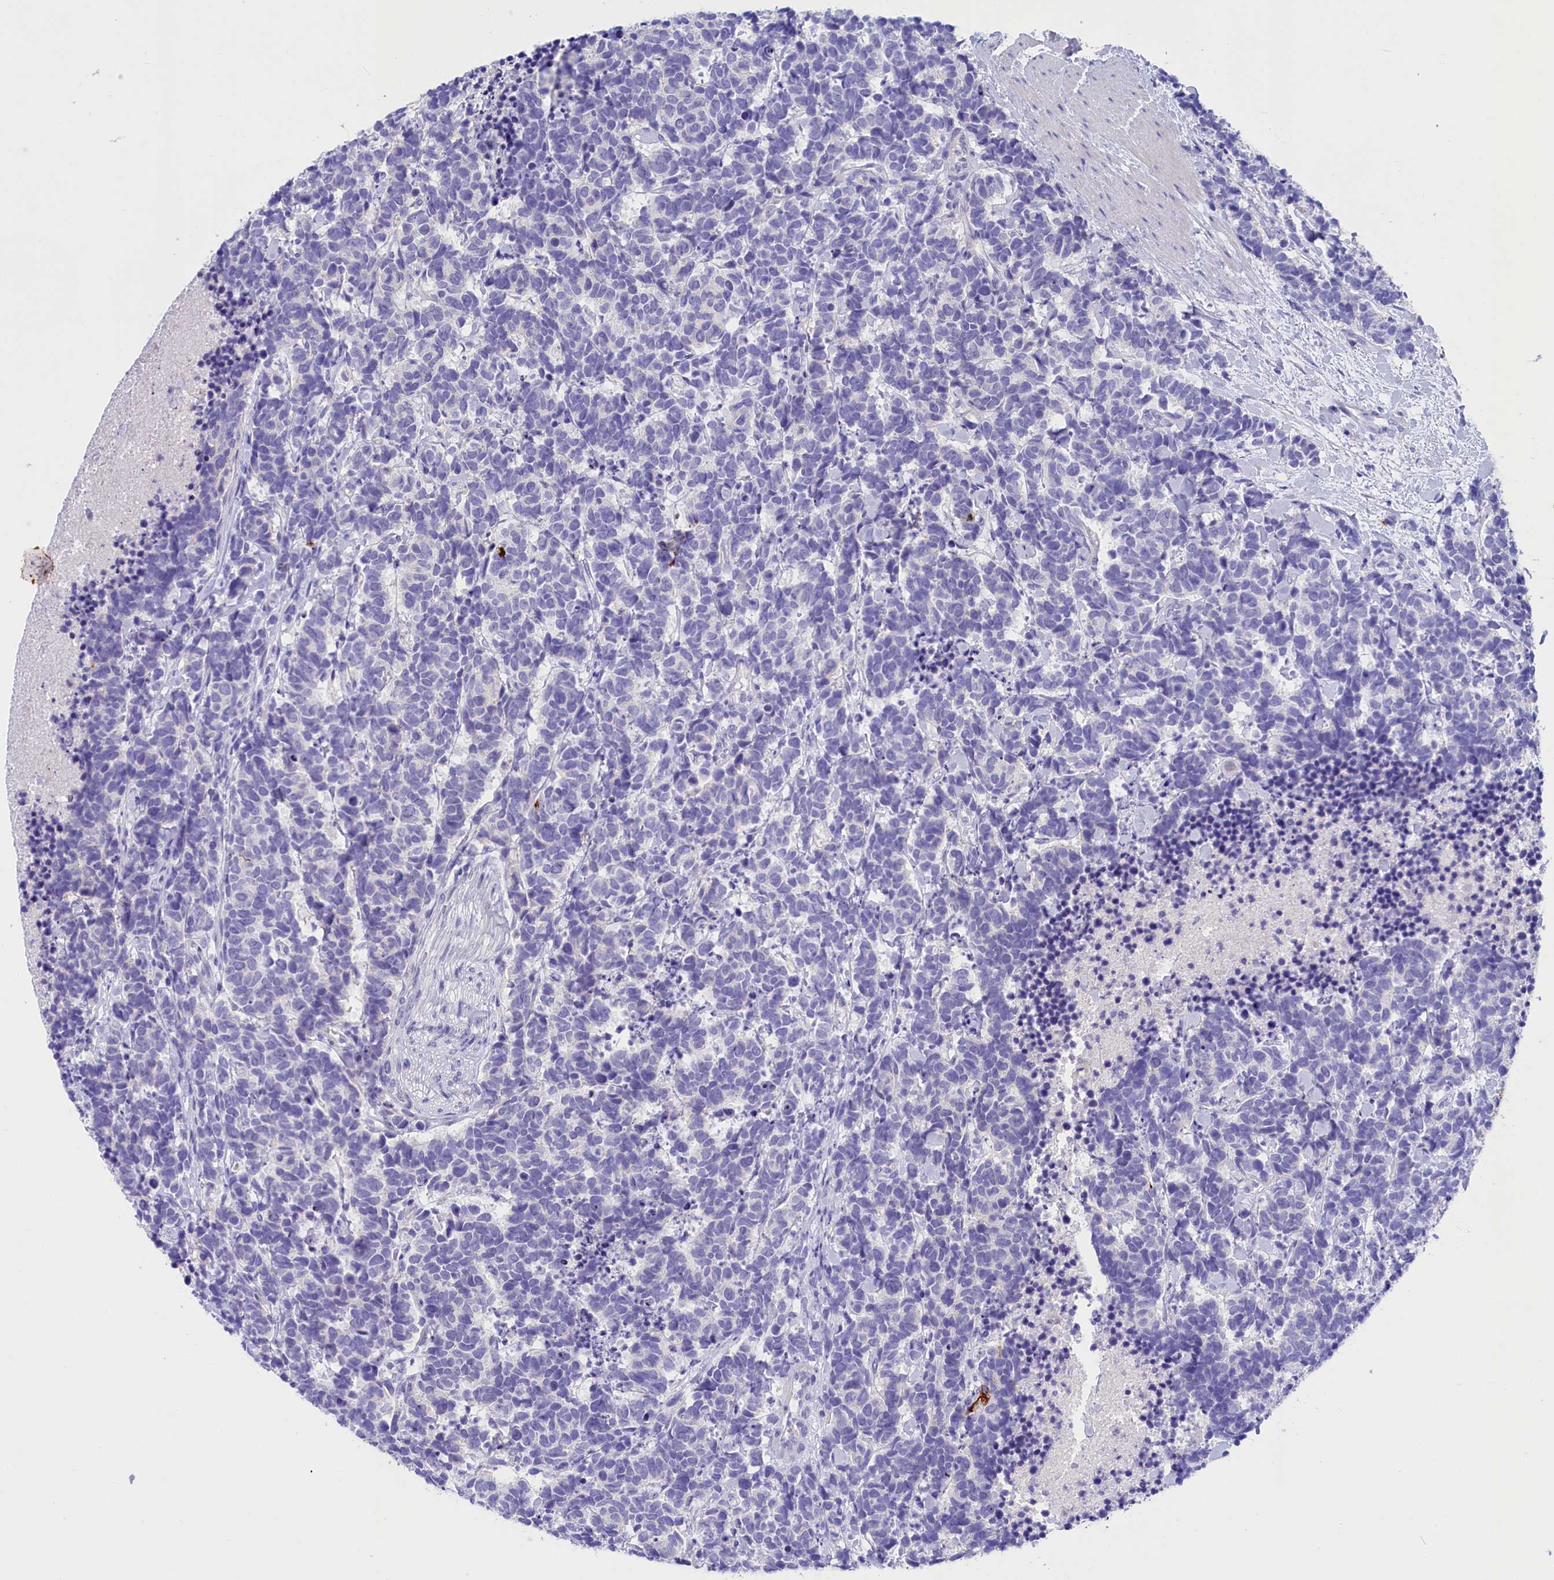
{"staining": {"intensity": "negative", "quantity": "none", "location": "none"}, "tissue": "carcinoid", "cell_type": "Tumor cells", "image_type": "cancer", "snomed": [{"axis": "morphology", "description": "Carcinoma, NOS"}, {"axis": "morphology", "description": "Carcinoid, malignant, NOS"}, {"axis": "topography", "description": "Prostate"}], "caption": "DAB immunohistochemical staining of human carcinoid demonstrates no significant staining in tumor cells.", "gene": "SULT2A1", "patient": {"sex": "male", "age": 57}}